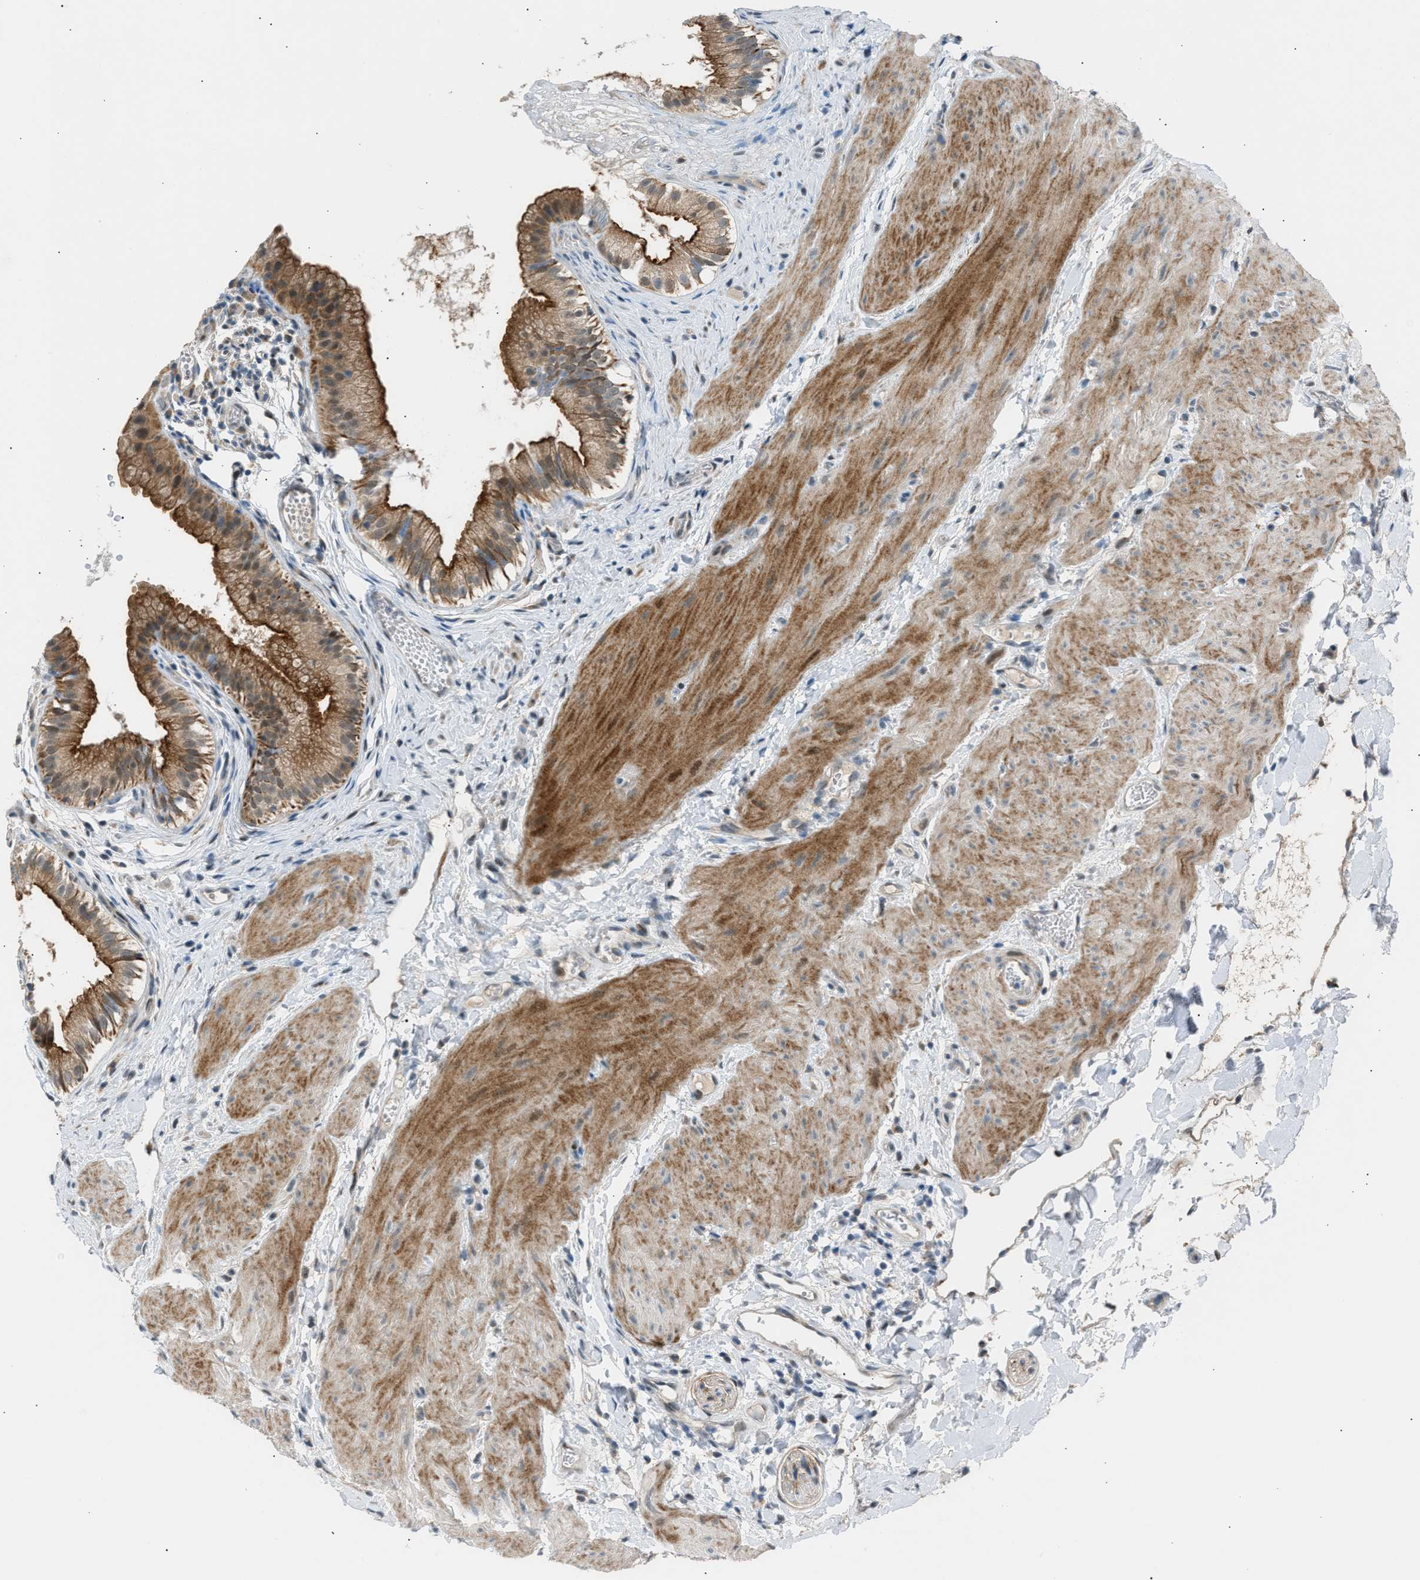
{"staining": {"intensity": "strong", "quantity": ">75%", "location": "cytoplasmic/membranous"}, "tissue": "gallbladder", "cell_type": "Glandular cells", "image_type": "normal", "snomed": [{"axis": "morphology", "description": "Normal tissue, NOS"}, {"axis": "topography", "description": "Gallbladder"}], "caption": "Protein analysis of unremarkable gallbladder shows strong cytoplasmic/membranous positivity in approximately >75% of glandular cells. (brown staining indicates protein expression, while blue staining denotes nuclei).", "gene": "VPS41", "patient": {"sex": "female", "age": 26}}